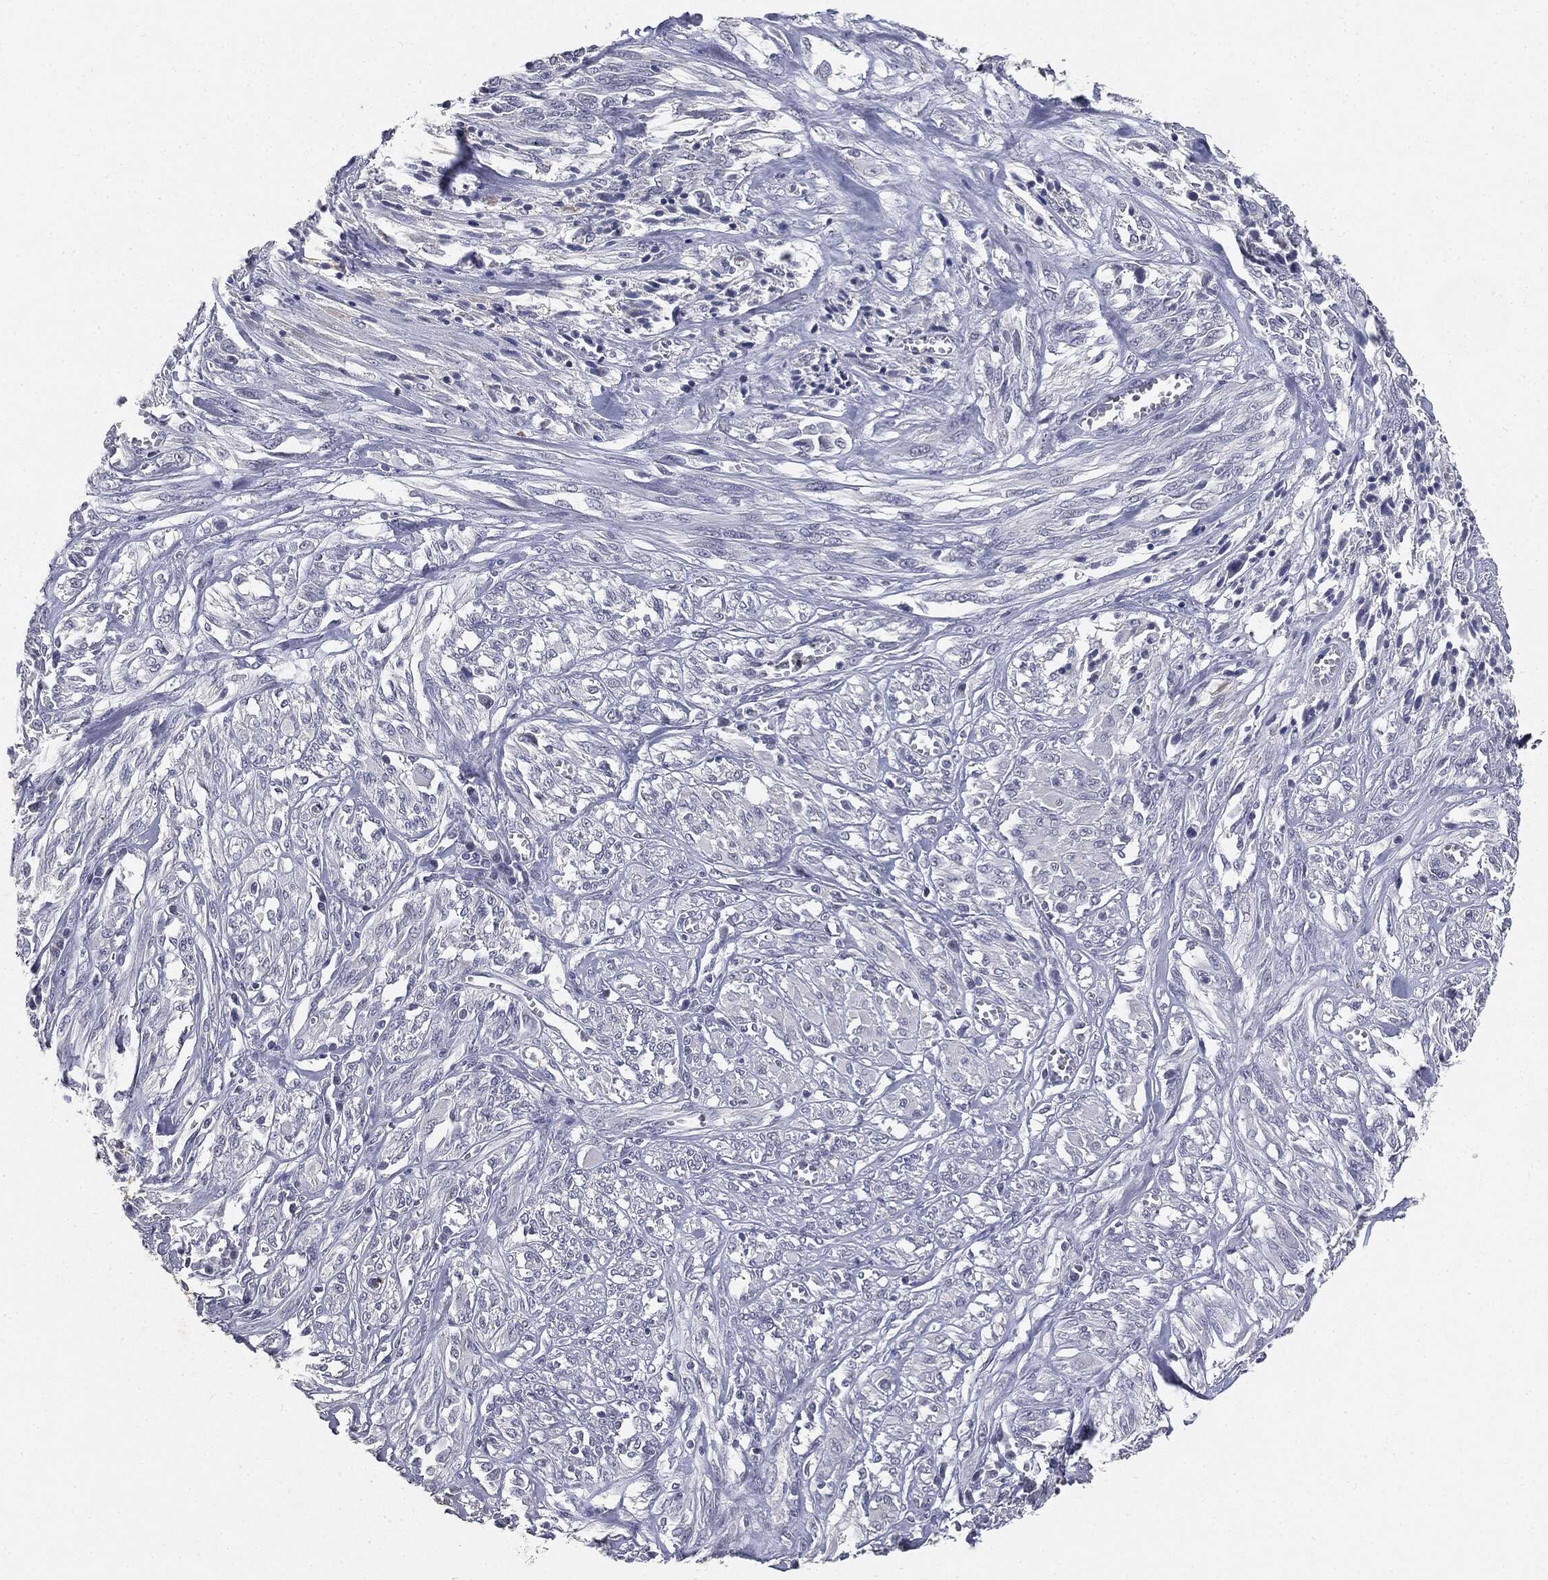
{"staining": {"intensity": "negative", "quantity": "none", "location": "none"}, "tissue": "melanoma", "cell_type": "Tumor cells", "image_type": "cancer", "snomed": [{"axis": "morphology", "description": "Malignant melanoma, NOS"}, {"axis": "topography", "description": "Skin"}], "caption": "Human melanoma stained for a protein using immunohistochemistry exhibits no expression in tumor cells.", "gene": "SLC2A2", "patient": {"sex": "female", "age": 91}}